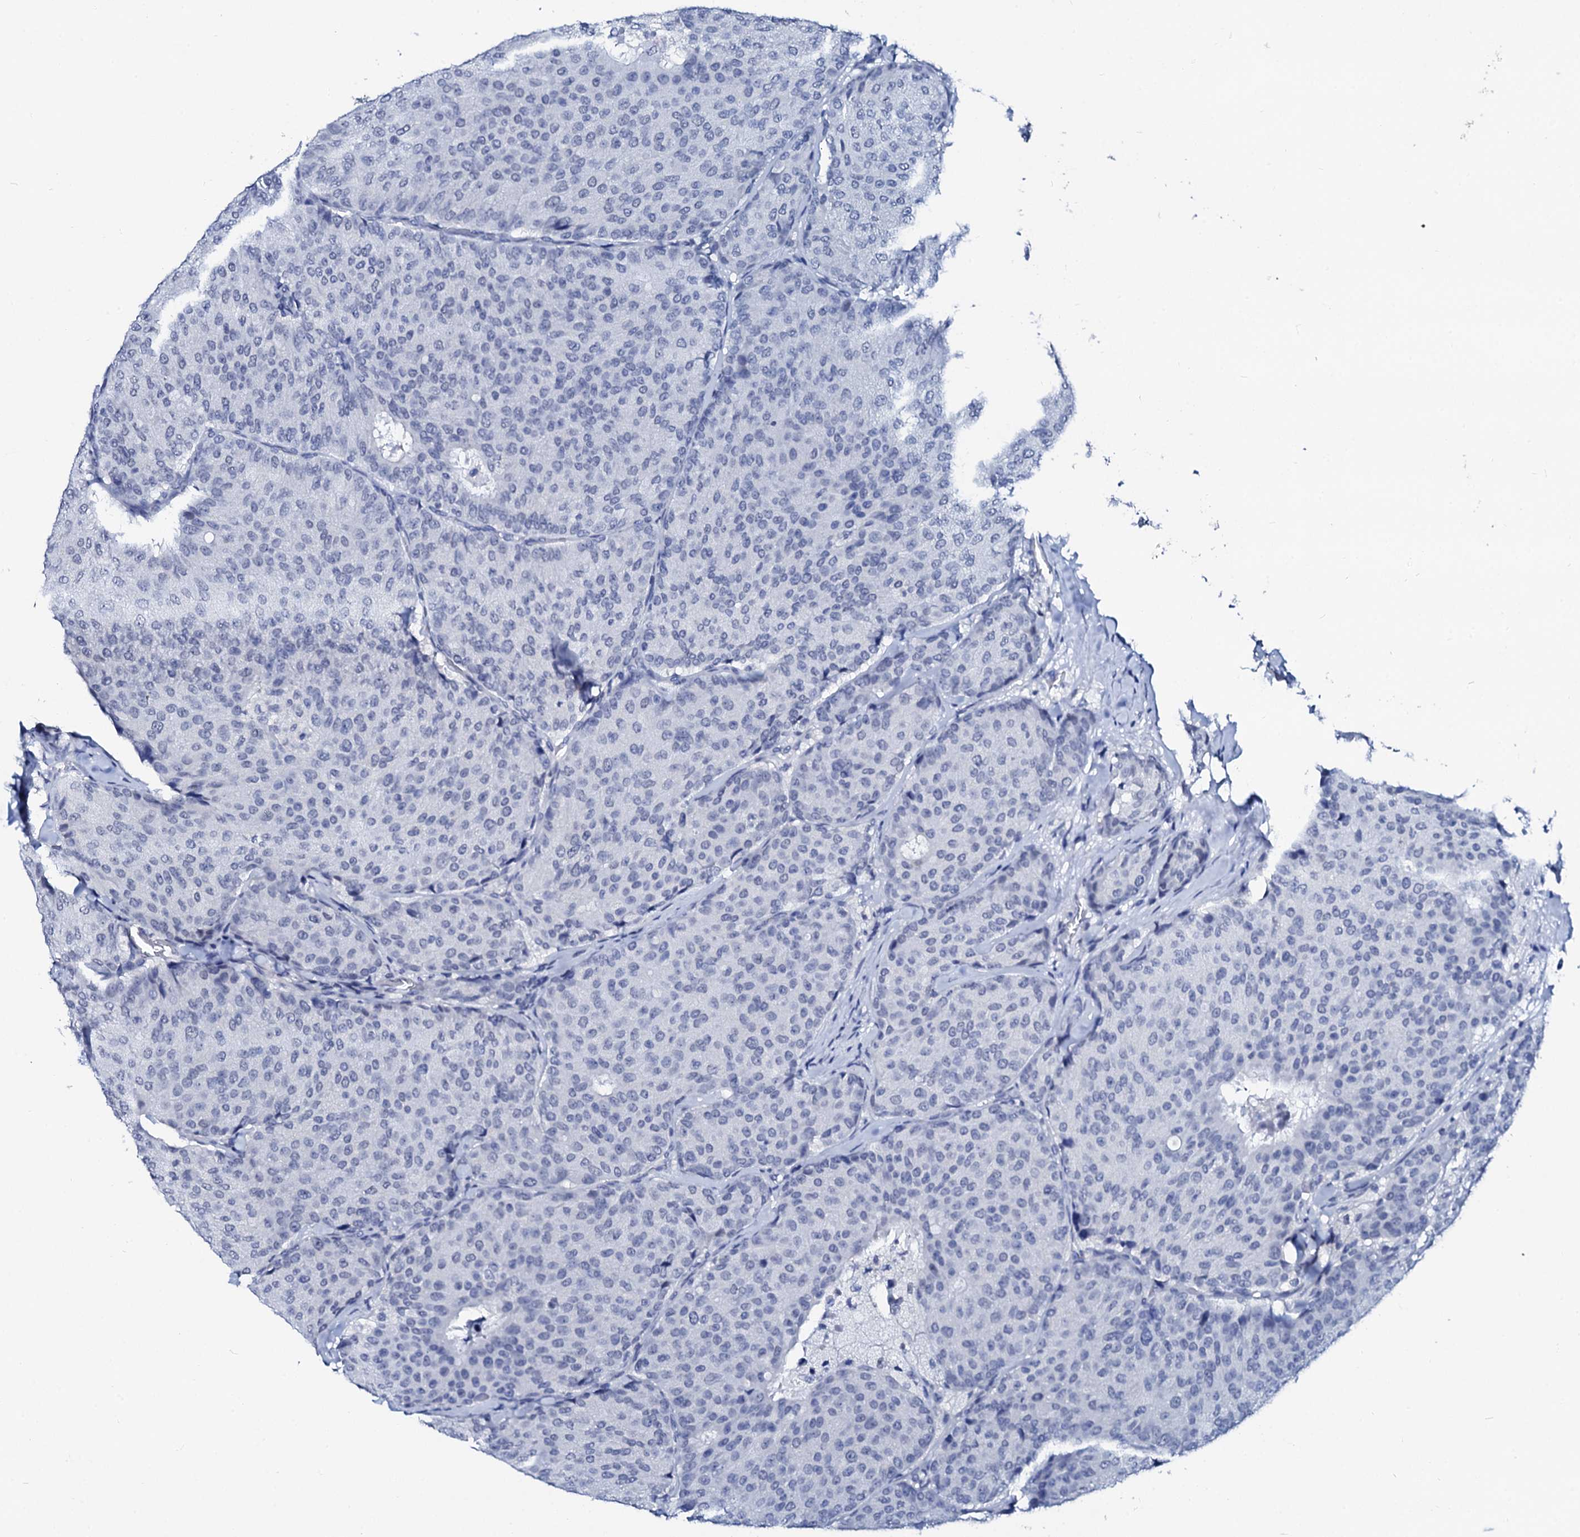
{"staining": {"intensity": "negative", "quantity": "none", "location": "none"}, "tissue": "breast cancer", "cell_type": "Tumor cells", "image_type": "cancer", "snomed": [{"axis": "morphology", "description": "Duct carcinoma"}, {"axis": "topography", "description": "Breast"}], "caption": "Tumor cells show no significant staining in breast infiltrating ductal carcinoma.", "gene": "SPATA19", "patient": {"sex": "female", "age": 75}}